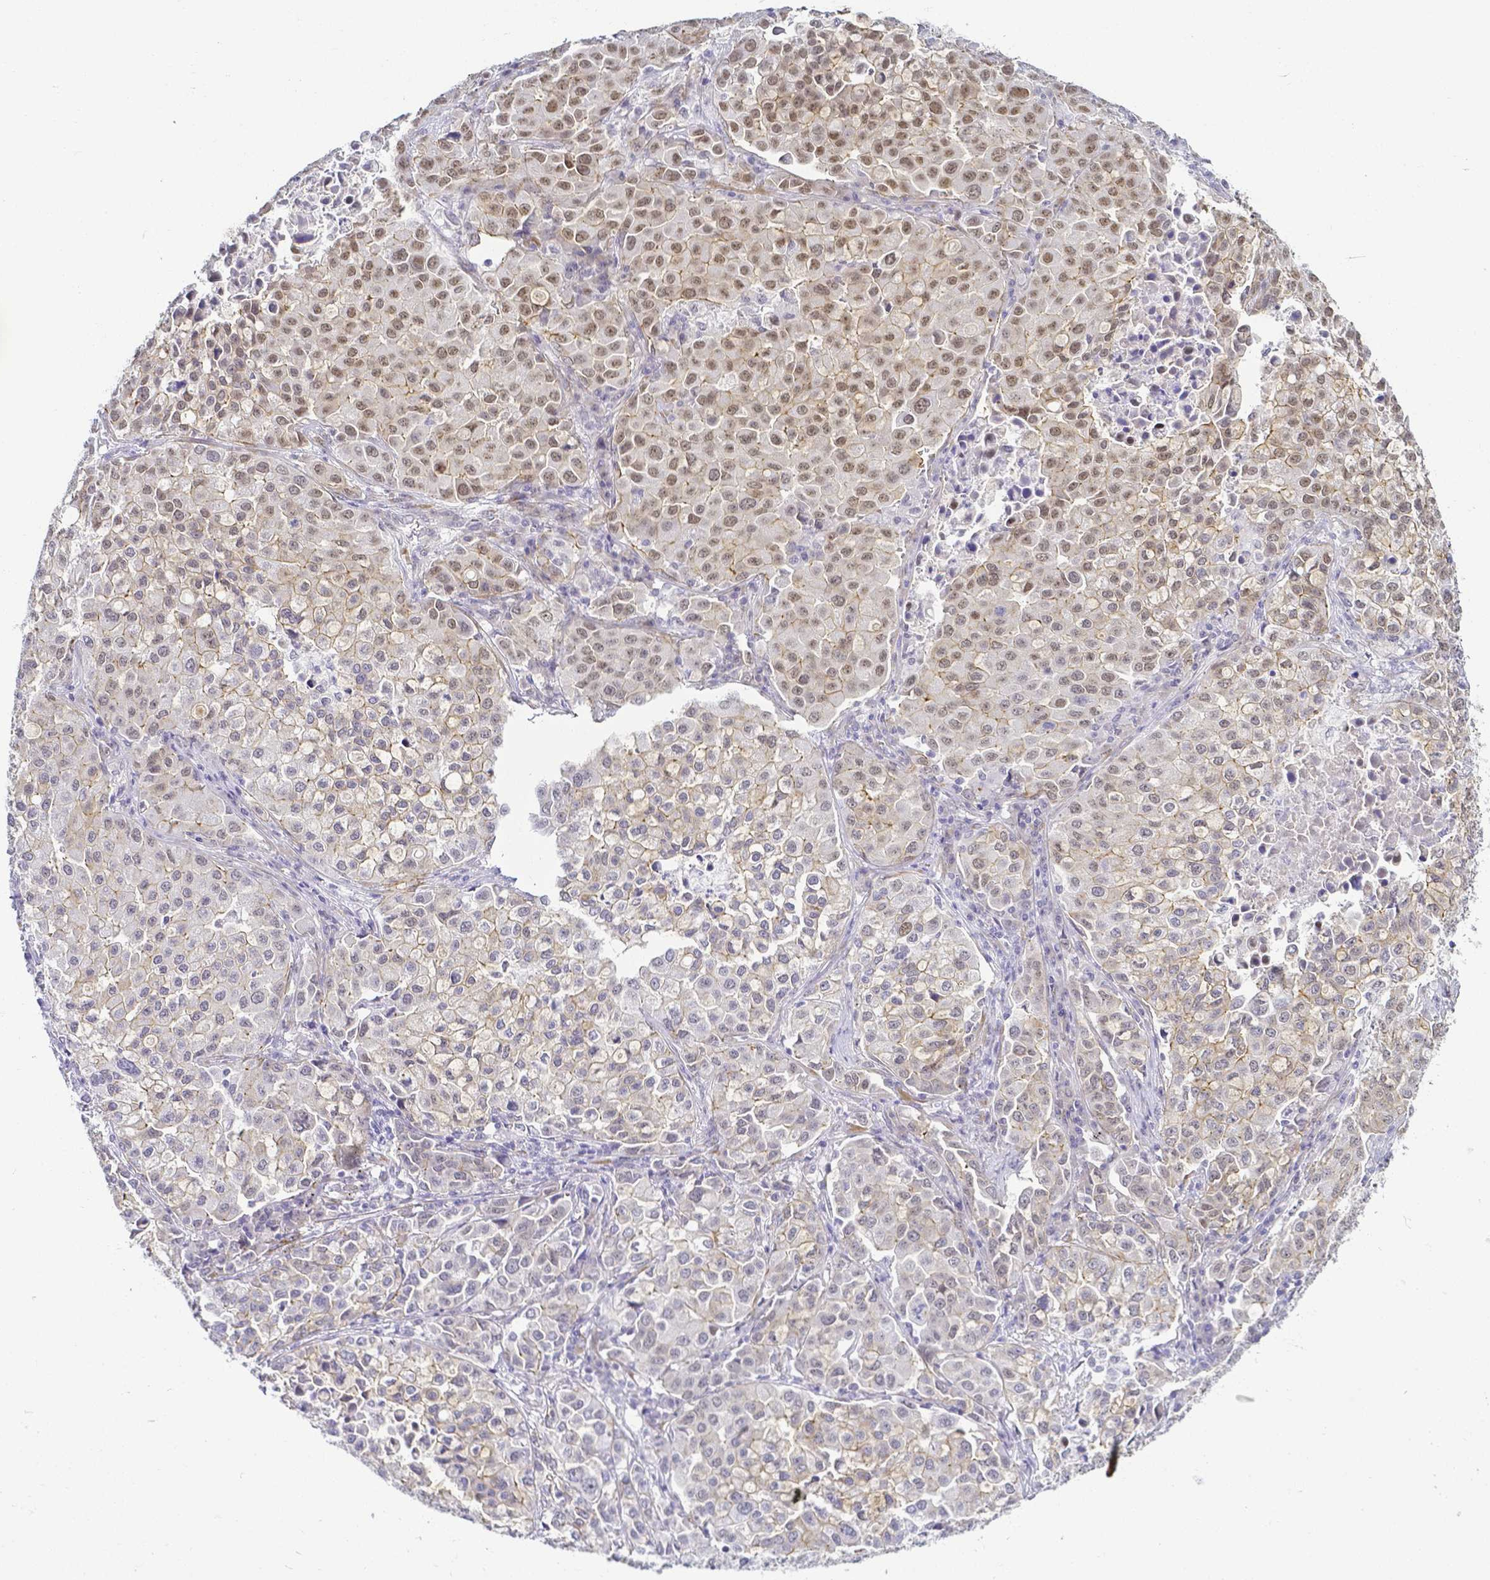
{"staining": {"intensity": "moderate", "quantity": "25%-75%", "location": "cytoplasmic/membranous,nuclear"}, "tissue": "lung cancer", "cell_type": "Tumor cells", "image_type": "cancer", "snomed": [{"axis": "morphology", "description": "Adenocarcinoma, NOS"}, {"axis": "morphology", "description": "Adenocarcinoma, metastatic, NOS"}, {"axis": "topography", "description": "Lymph node"}, {"axis": "topography", "description": "Lung"}], "caption": "High-magnification brightfield microscopy of lung cancer stained with DAB (brown) and counterstained with hematoxylin (blue). tumor cells exhibit moderate cytoplasmic/membranous and nuclear positivity is appreciated in about25%-75% of cells.", "gene": "FAM83G", "patient": {"sex": "female", "age": 65}}